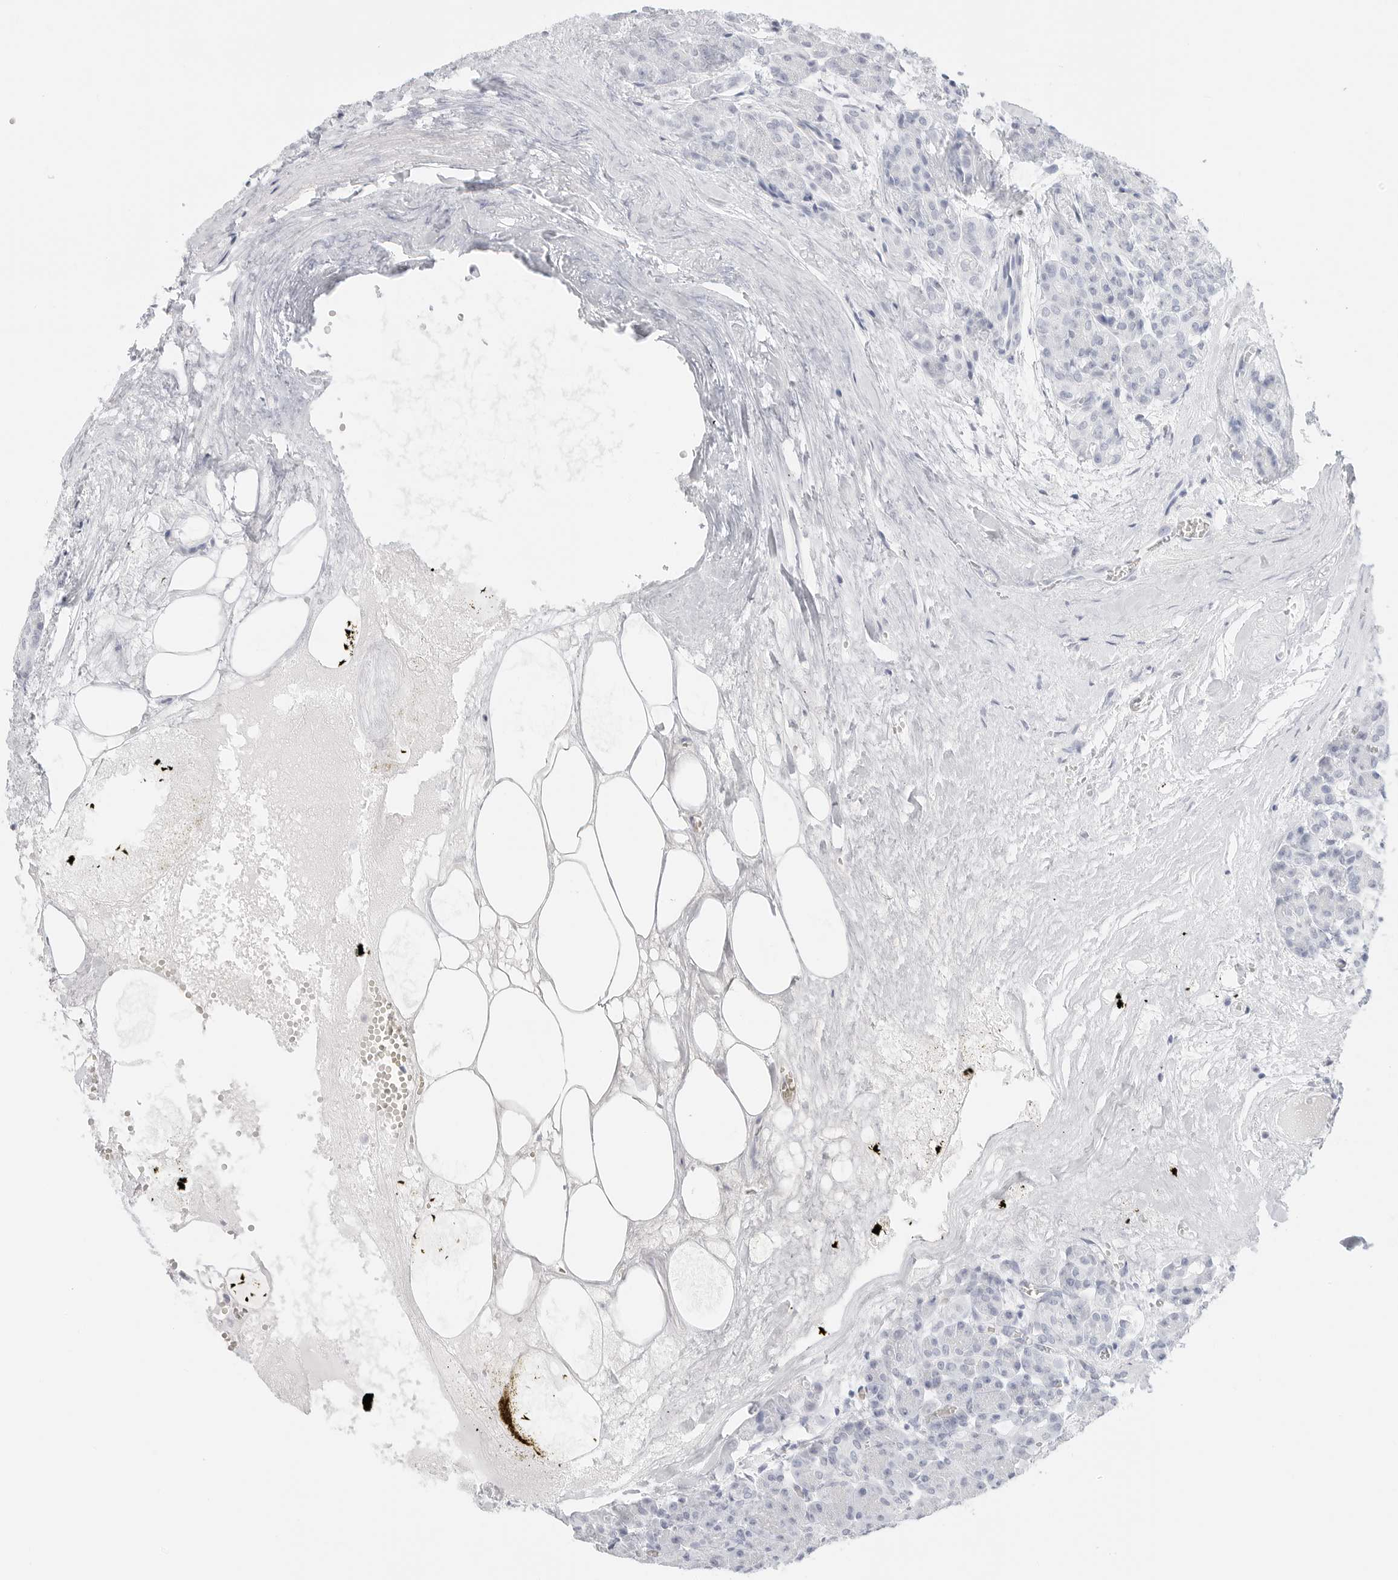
{"staining": {"intensity": "negative", "quantity": "none", "location": "none"}, "tissue": "pancreas", "cell_type": "Exocrine glandular cells", "image_type": "normal", "snomed": [{"axis": "morphology", "description": "Normal tissue, NOS"}, {"axis": "topography", "description": "Pancreas"}], "caption": "Image shows no protein staining in exocrine glandular cells of benign pancreas. (Brightfield microscopy of DAB (3,3'-diaminobenzidine) IHC at high magnification).", "gene": "TFF2", "patient": {"sex": "male", "age": 63}}